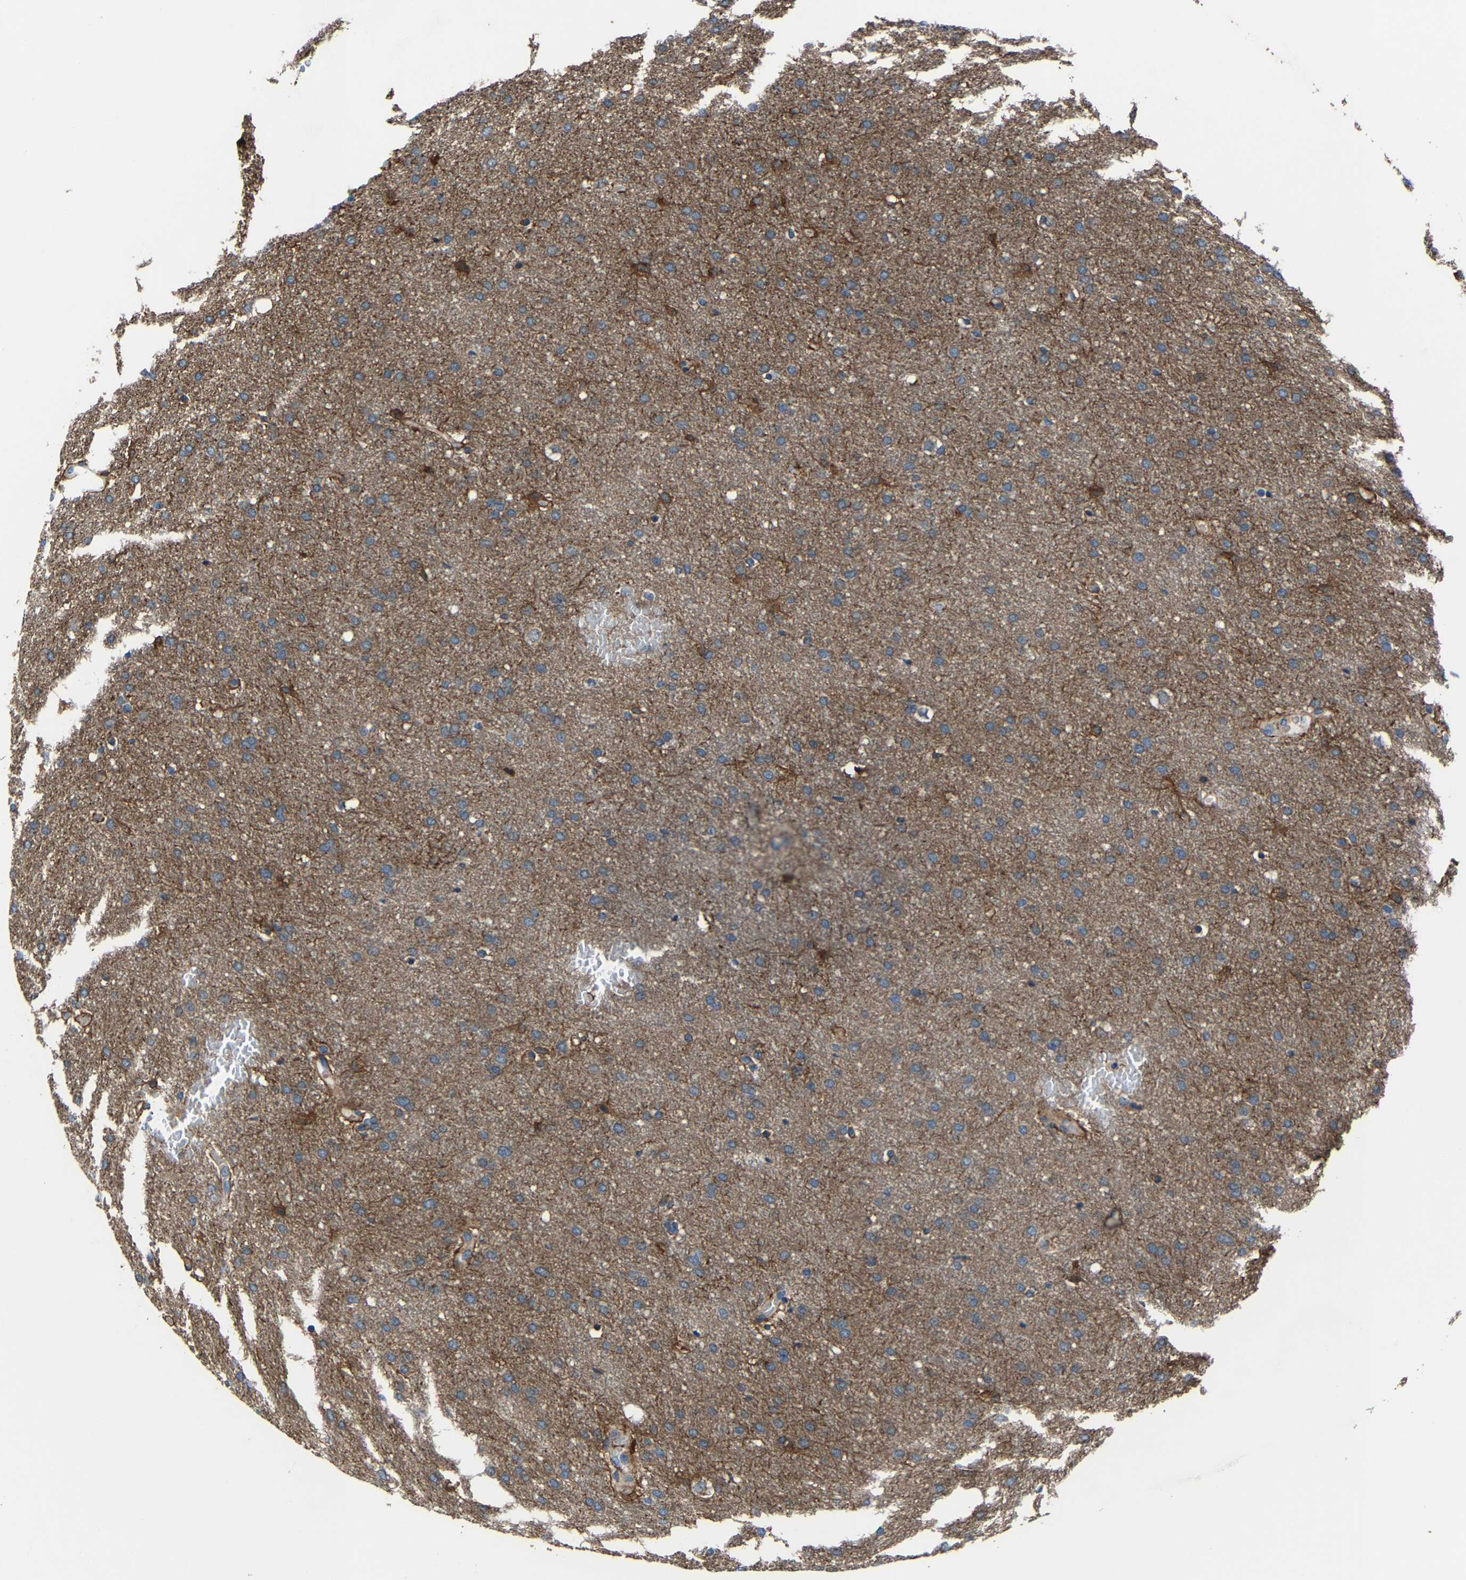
{"staining": {"intensity": "moderate", "quantity": ">75%", "location": "cytoplasmic/membranous"}, "tissue": "glioma", "cell_type": "Tumor cells", "image_type": "cancer", "snomed": [{"axis": "morphology", "description": "Glioma, malignant, Low grade"}, {"axis": "topography", "description": "Brain"}], "caption": "This image reveals IHC staining of glioma, with medium moderate cytoplasmic/membranous positivity in approximately >75% of tumor cells.", "gene": "KIAA1958", "patient": {"sex": "female", "age": 37}}